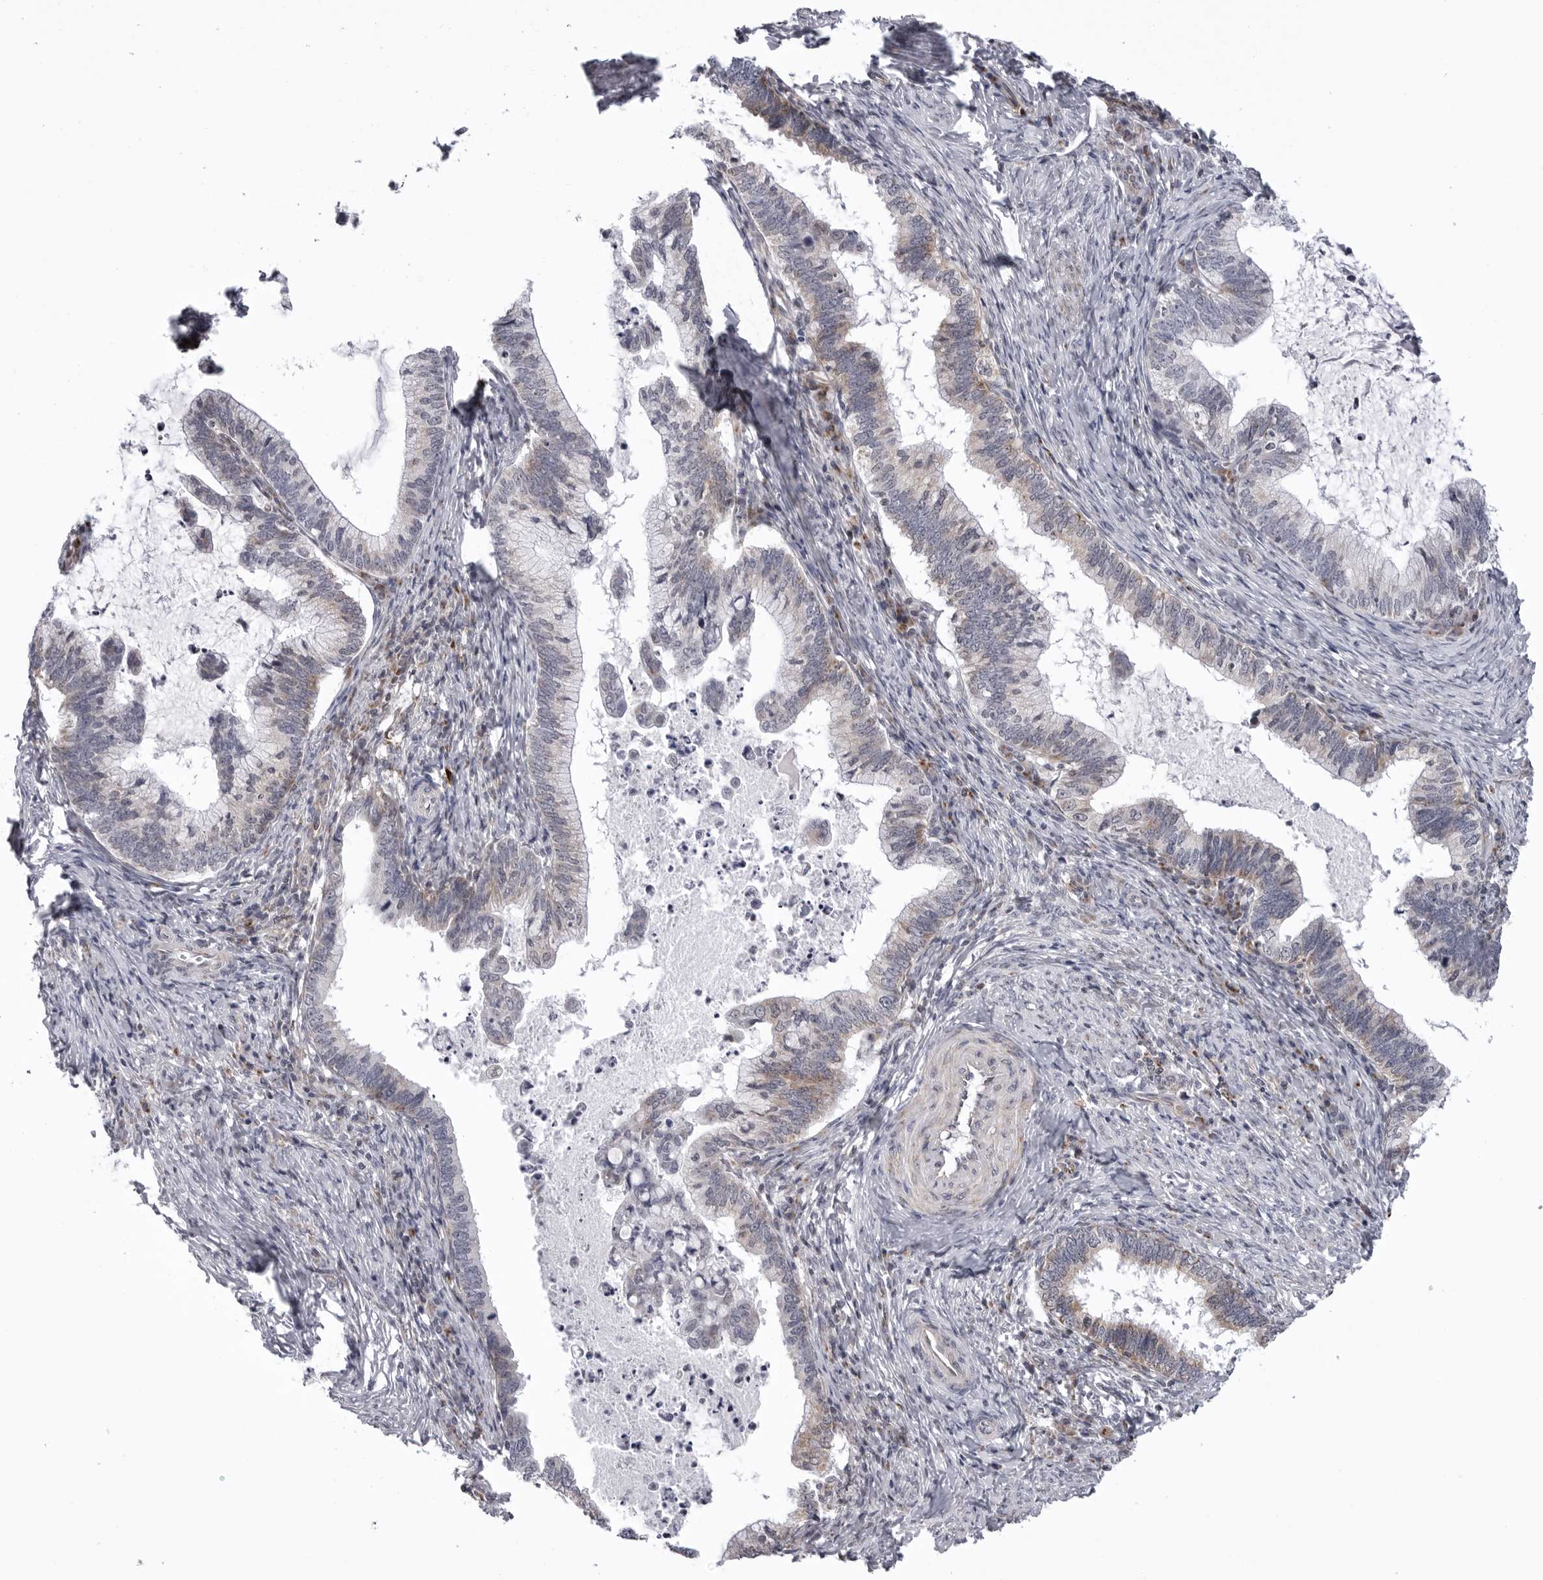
{"staining": {"intensity": "negative", "quantity": "none", "location": "none"}, "tissue": "cervical cancer", "cell_type": "Tumor cells", "image_type": "cancer", "snomed": [{"axis": "morphology", "description": "Adenocarcinoma, NOS"}, {"axis": "topography", "description": "Cervix"}], "caption": "There is no significant expression in tumor cells of cervical cancer (adenocarcinoma).", "gene": "CDK20", "patient": {"sex": "female", "age": 36}}